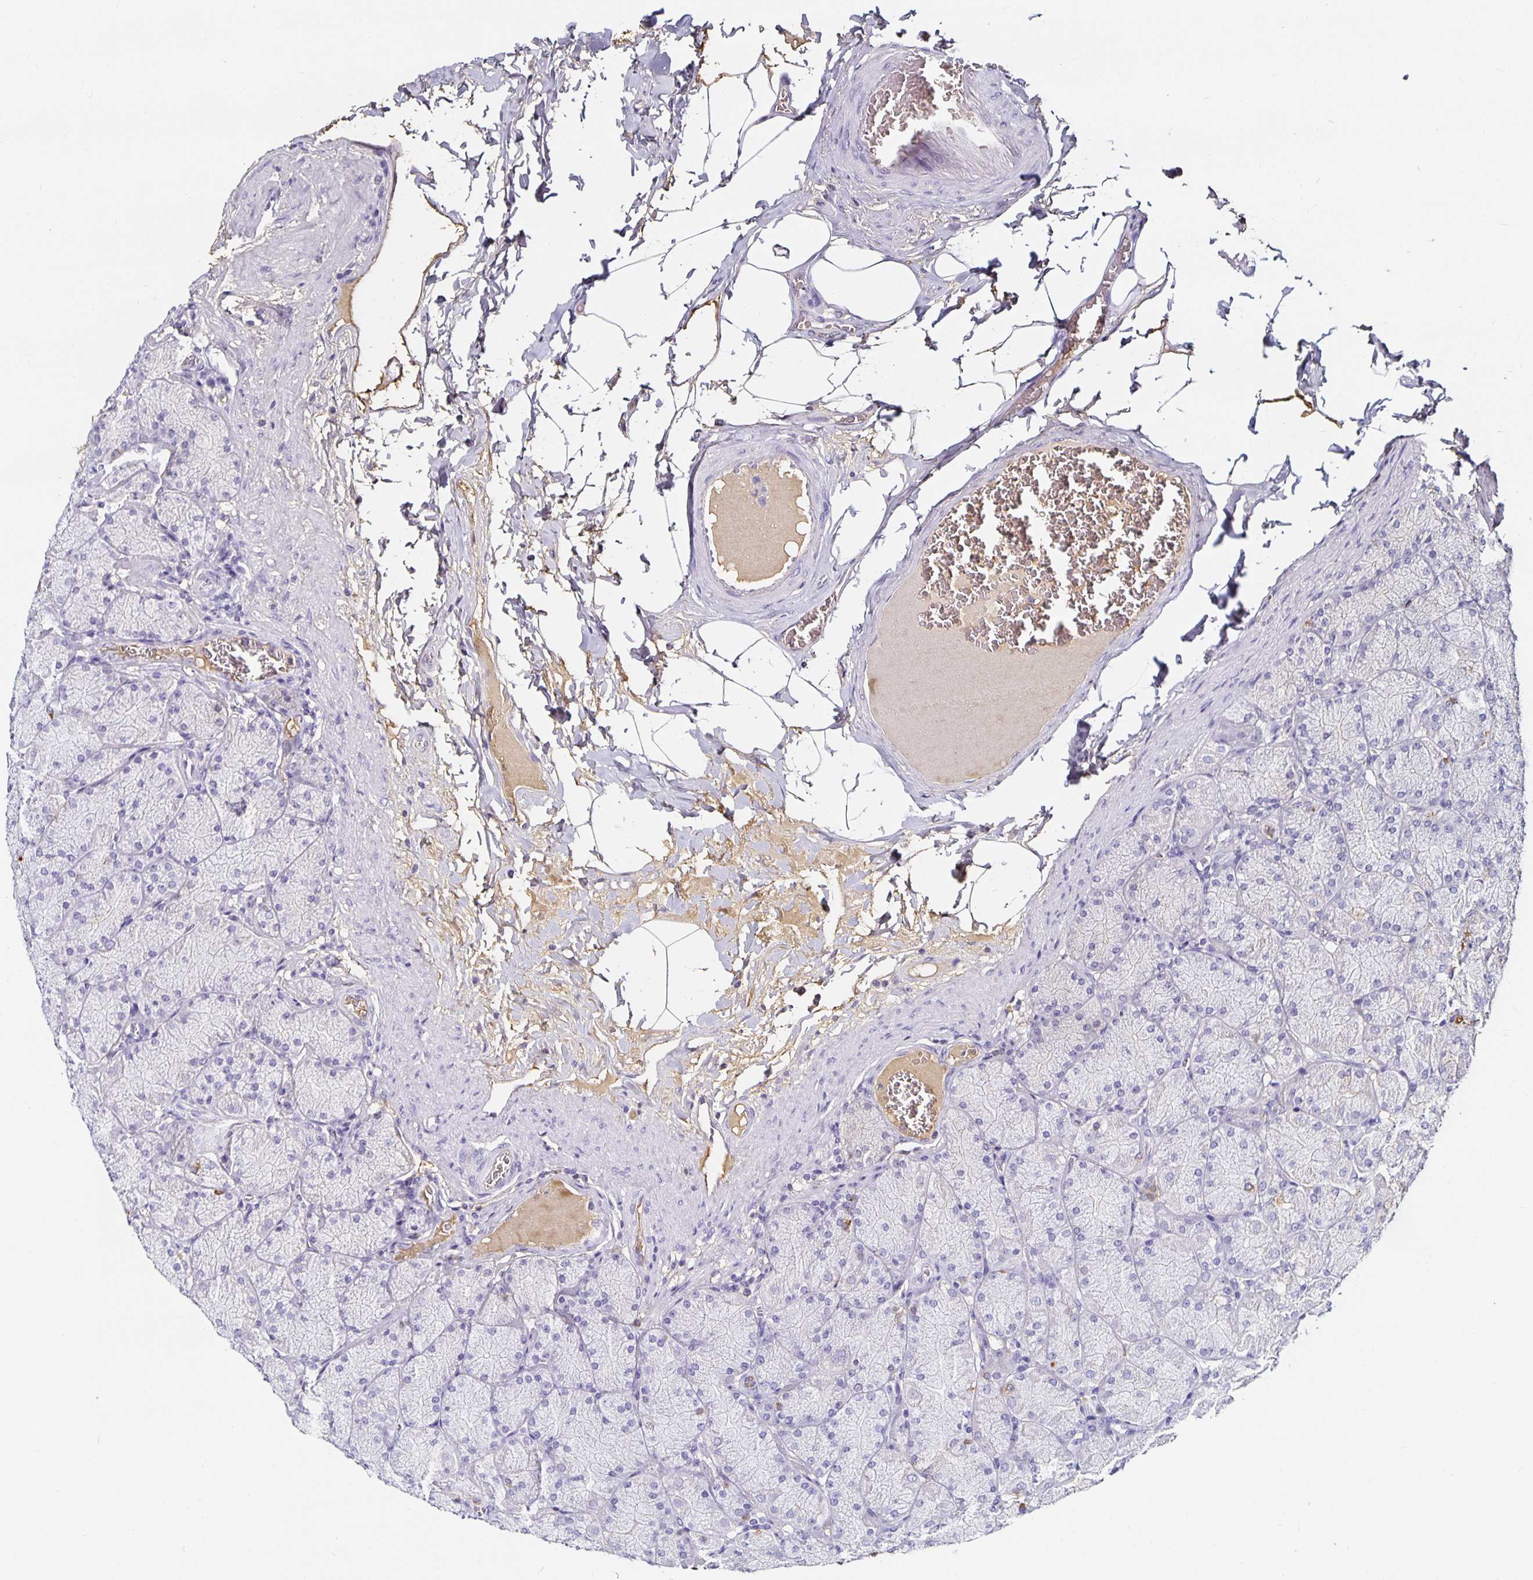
{"staining": {"intensity": "weak", "quantity": "<25%", "location": "cytoplasmic/membranous"}, "tissue": "stomach", "cell_type": "Glandular cells", "image_type": "normal", "snomed": [{"axis": "morphology", "description": "Normal tissue, NOS"}, {"axis": "topography", "description": "Stomach, upper"}], "caption": "Stomach stained for a protein using immunohistochemistry exhibits no positivity glandular cells.", "gene": "TTR", "patient": {"sex": "female", "age": 56}}